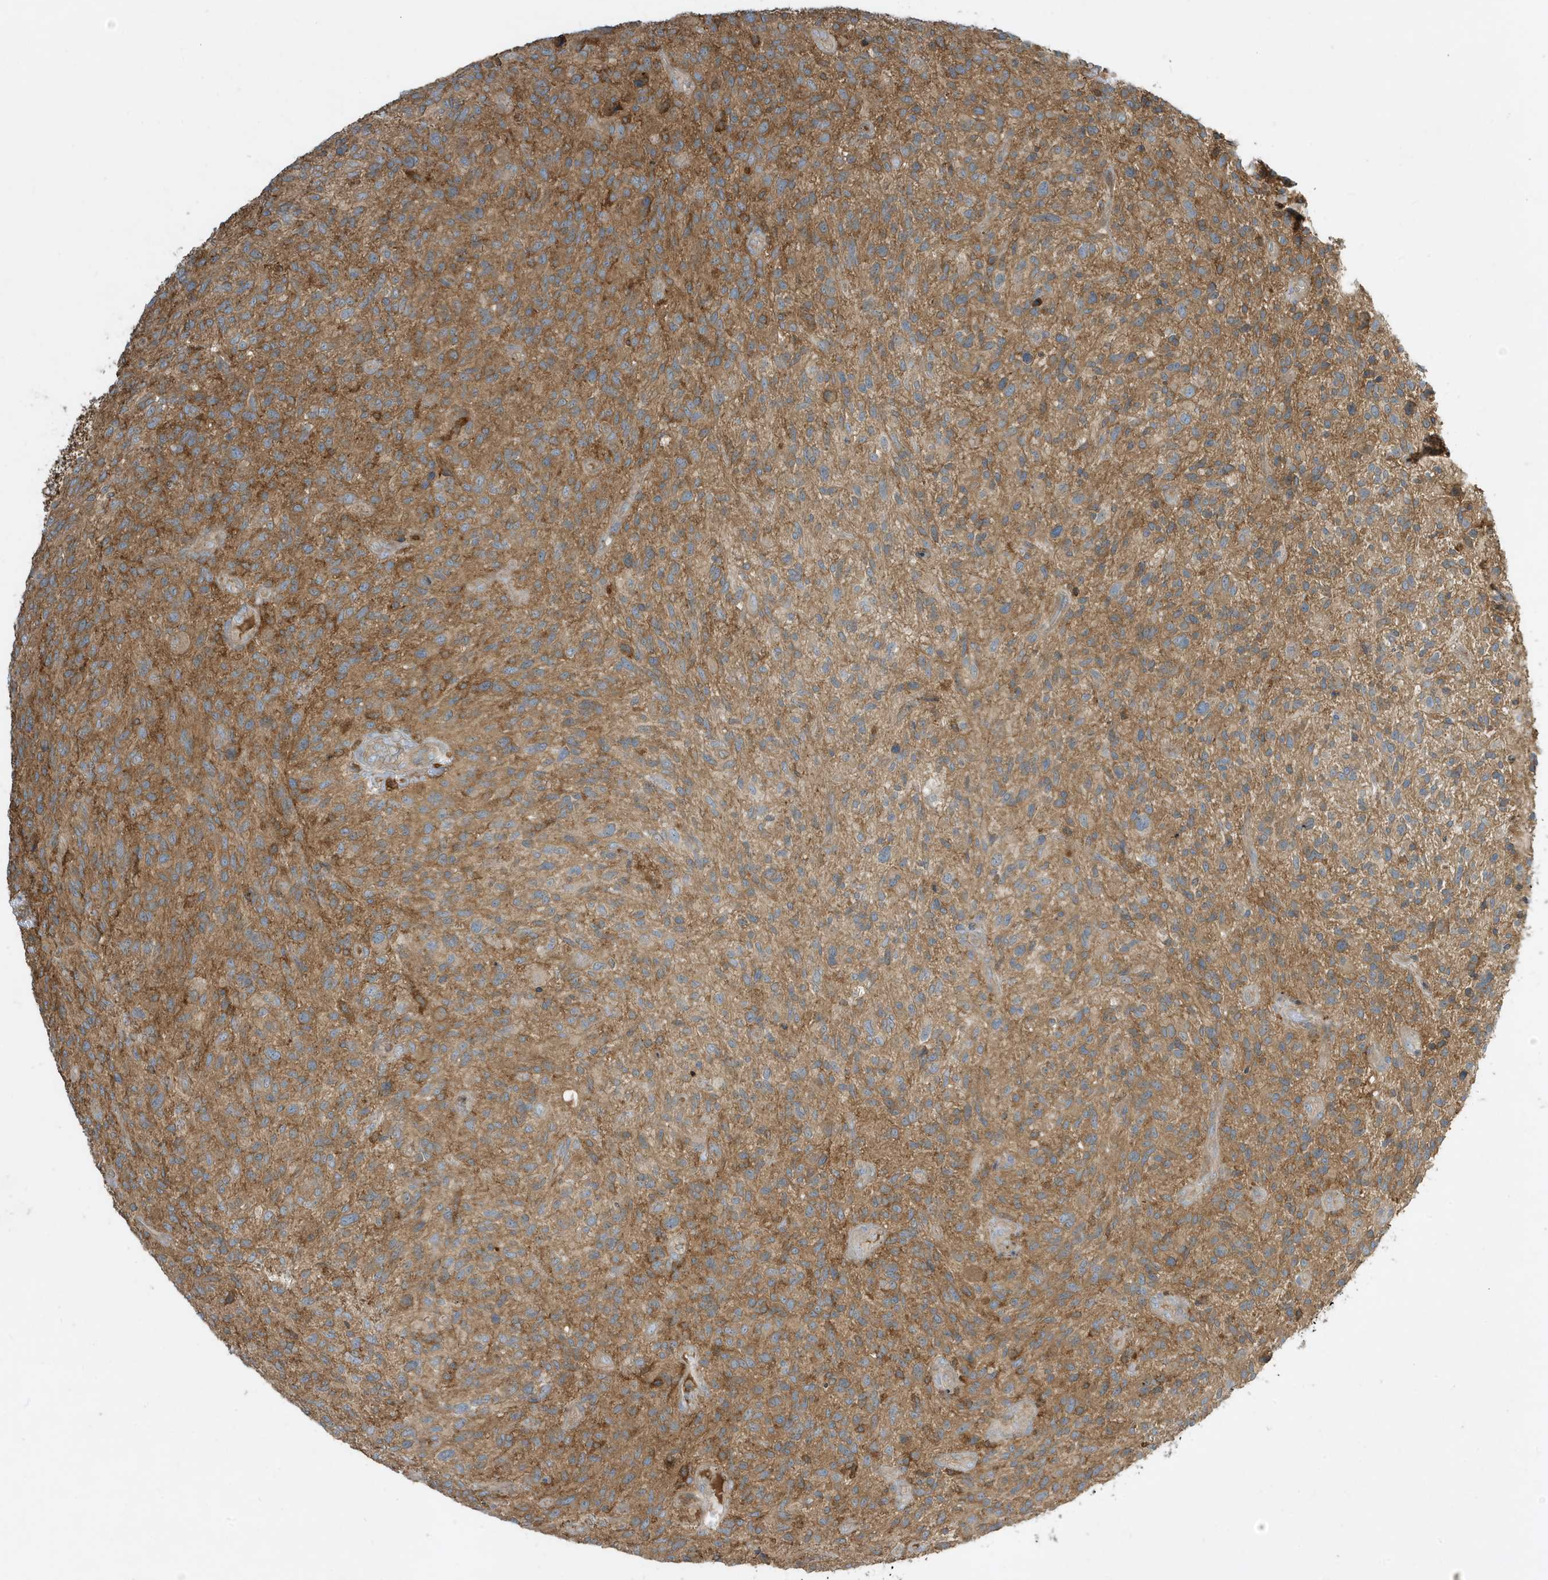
{"staining": {"intensity": "weak", "quantity": ">75%", "location": "cytoplasmic/membranous"}, "tissue": "glioma", "cell_type": "Tumor cells", "image_type": "cancer", "snomed": [{"axis": "morphology", "description": "Glioma, malignant, High grade"}, {"axis": "topography", "description": "Brain"}], "caption": "Malignant glioma (high-grade) tissue displays weak cytoplasmic/membranous positivity in about >75% of tumor cells, visualized by immunohistochemistry.", "gene": "ABTB1", "patient": {"sex": "male", "age": 47}}